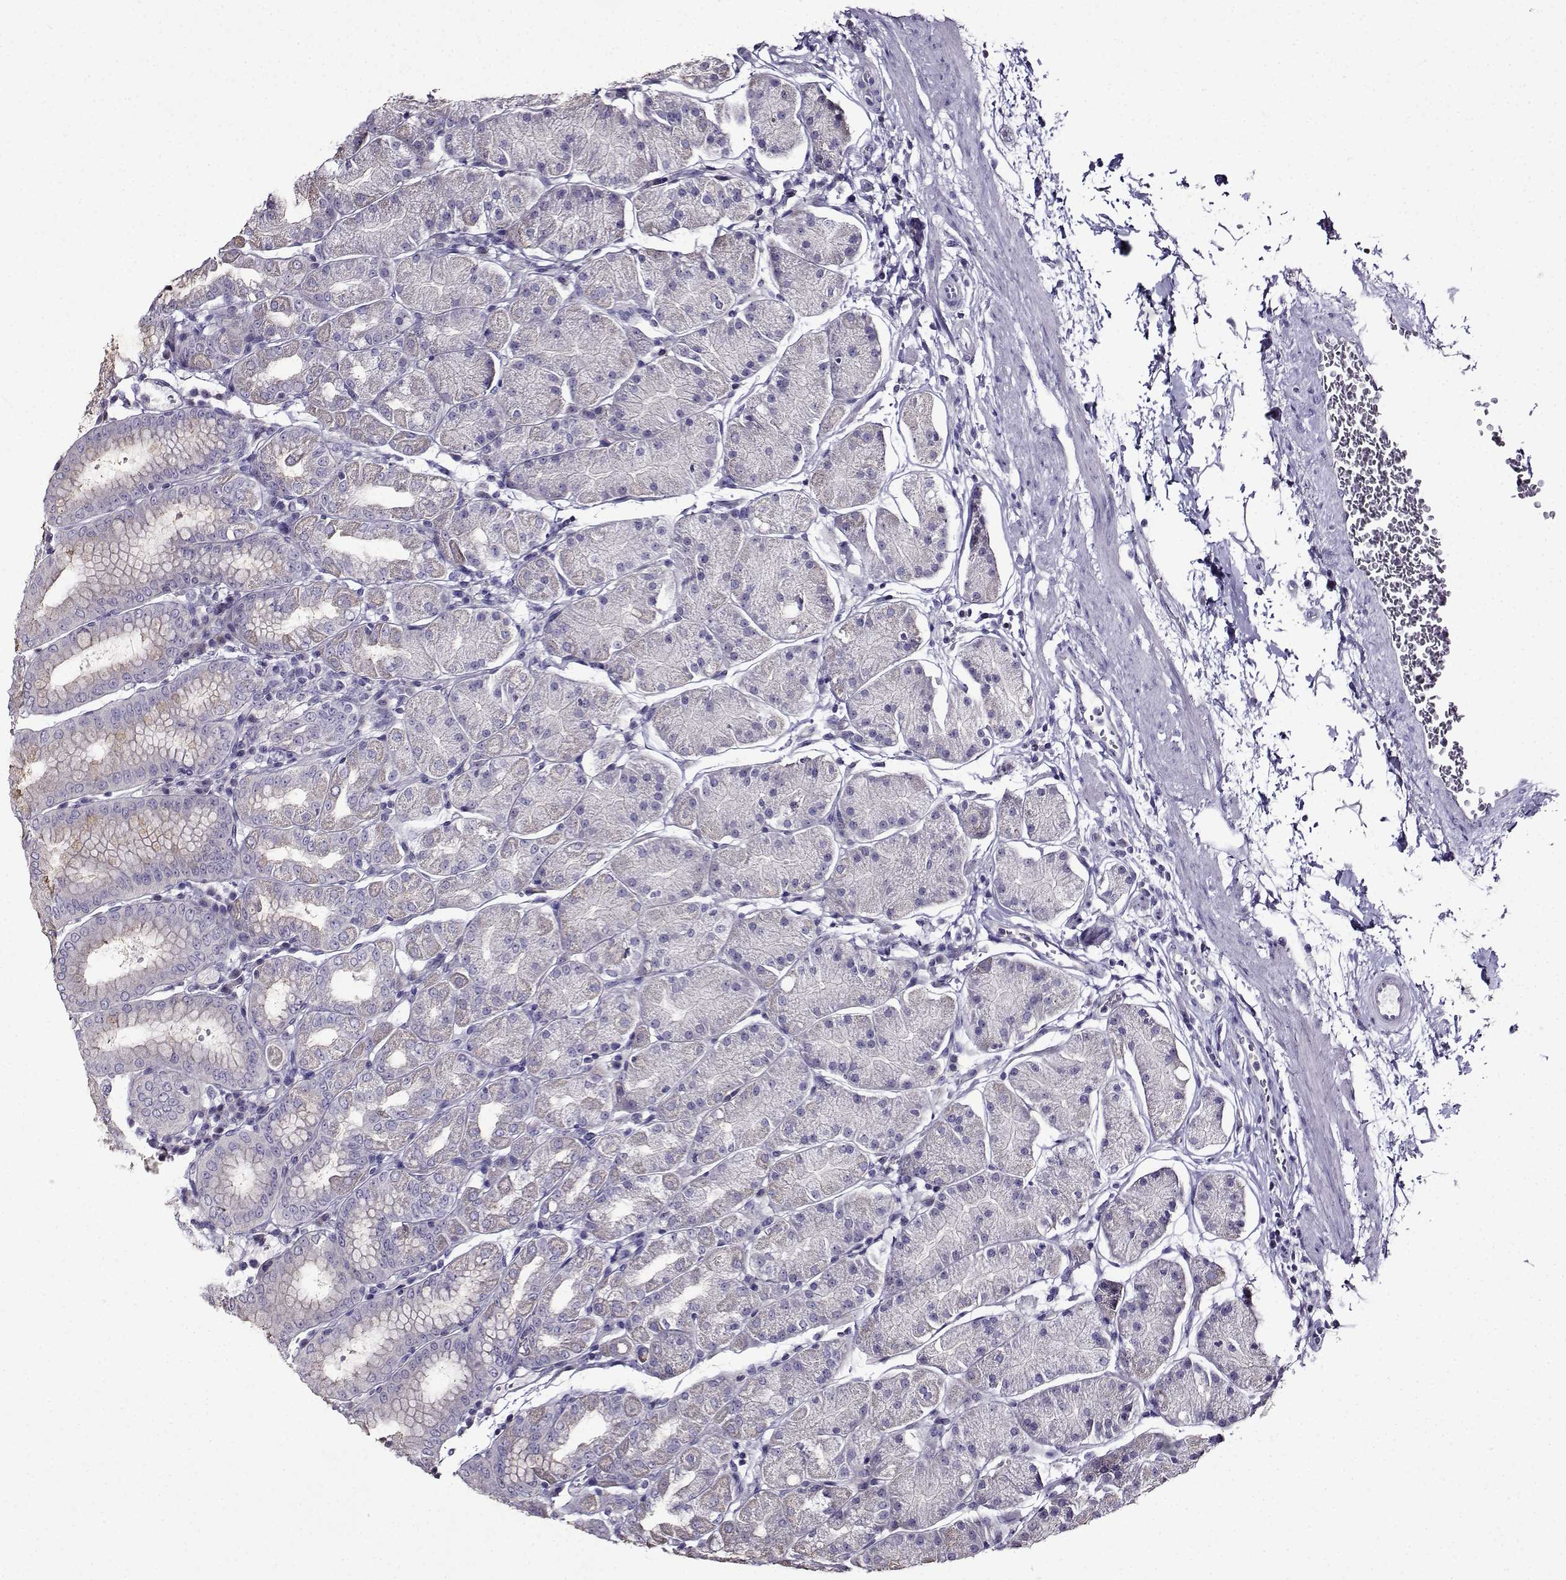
{"staining": {"intensity": "negative", "quantity": "none", "location": "none"}, "tissue": "stomach", "cell_type": "Glandular cells", "image_type": "normal", "snomed": [{"axis": "morphology", "description": "Normal tissue, NOS"}, {"axis": "topography", "description": "Stomach"}], "caption": "Protein analysis of unremarkable stomach exhibits no significant positivity in glandular cells.", "gene": "TMEM266", "patient": {"sex": "male", "age": 54}}